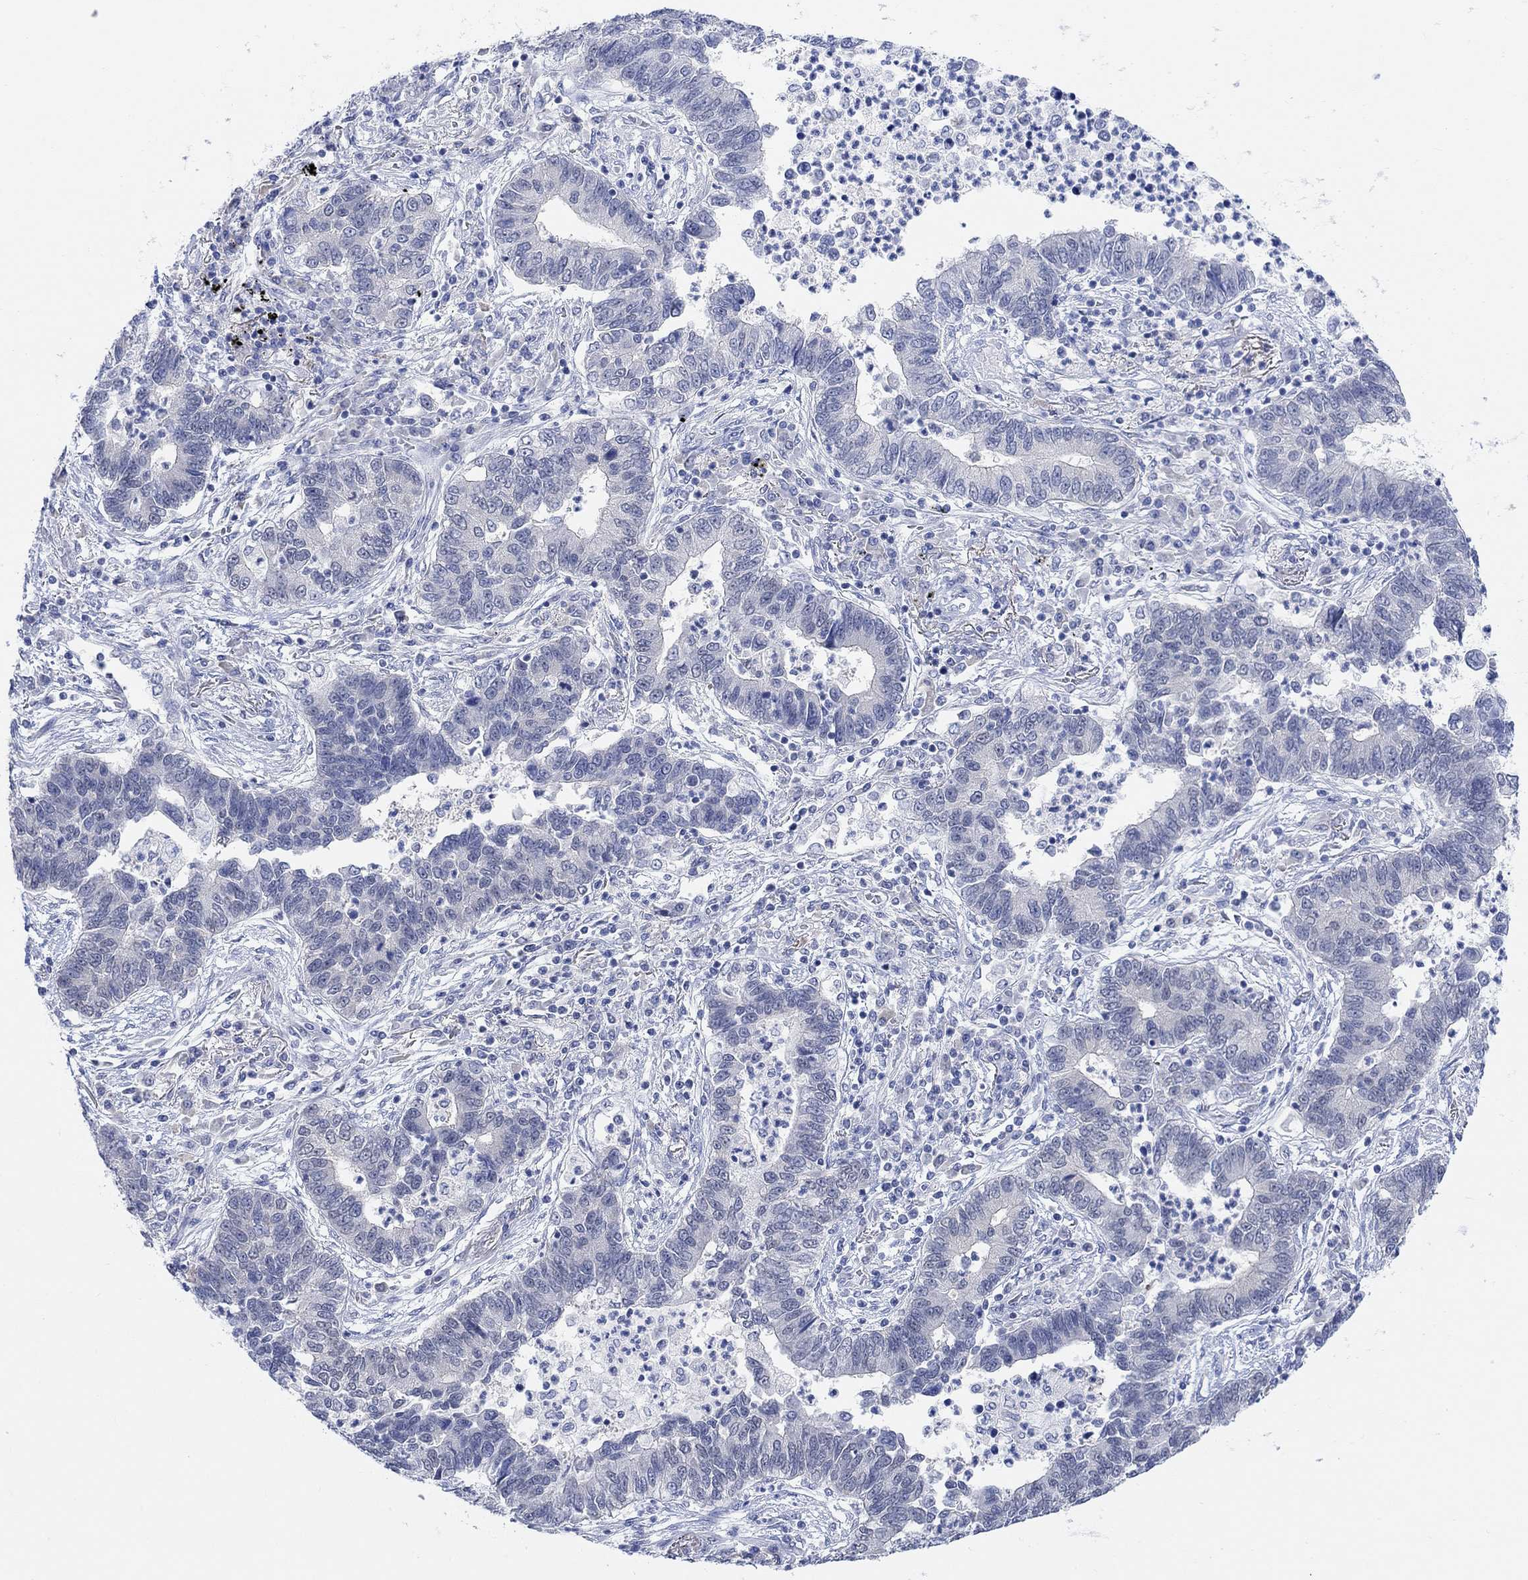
{"staining": {"intensity": "negative", "quantity": "none", "location": "none"}, "tissue": "lung cancer", "cell_type": "Tumor cells", "image_type": "cancer", "snomed": [{"axis": "morphology", "description": "Adenocarcinoma, NOS"}, {"axis": "topography", "description": "Lung"}], "caption": "This is a histopathology image of IHC staining of adenocarcinoma (lung), which shows no positivity in tumor cells.", "gene": "RIMS1", "patient": {"sex": "female", "age": 57}}